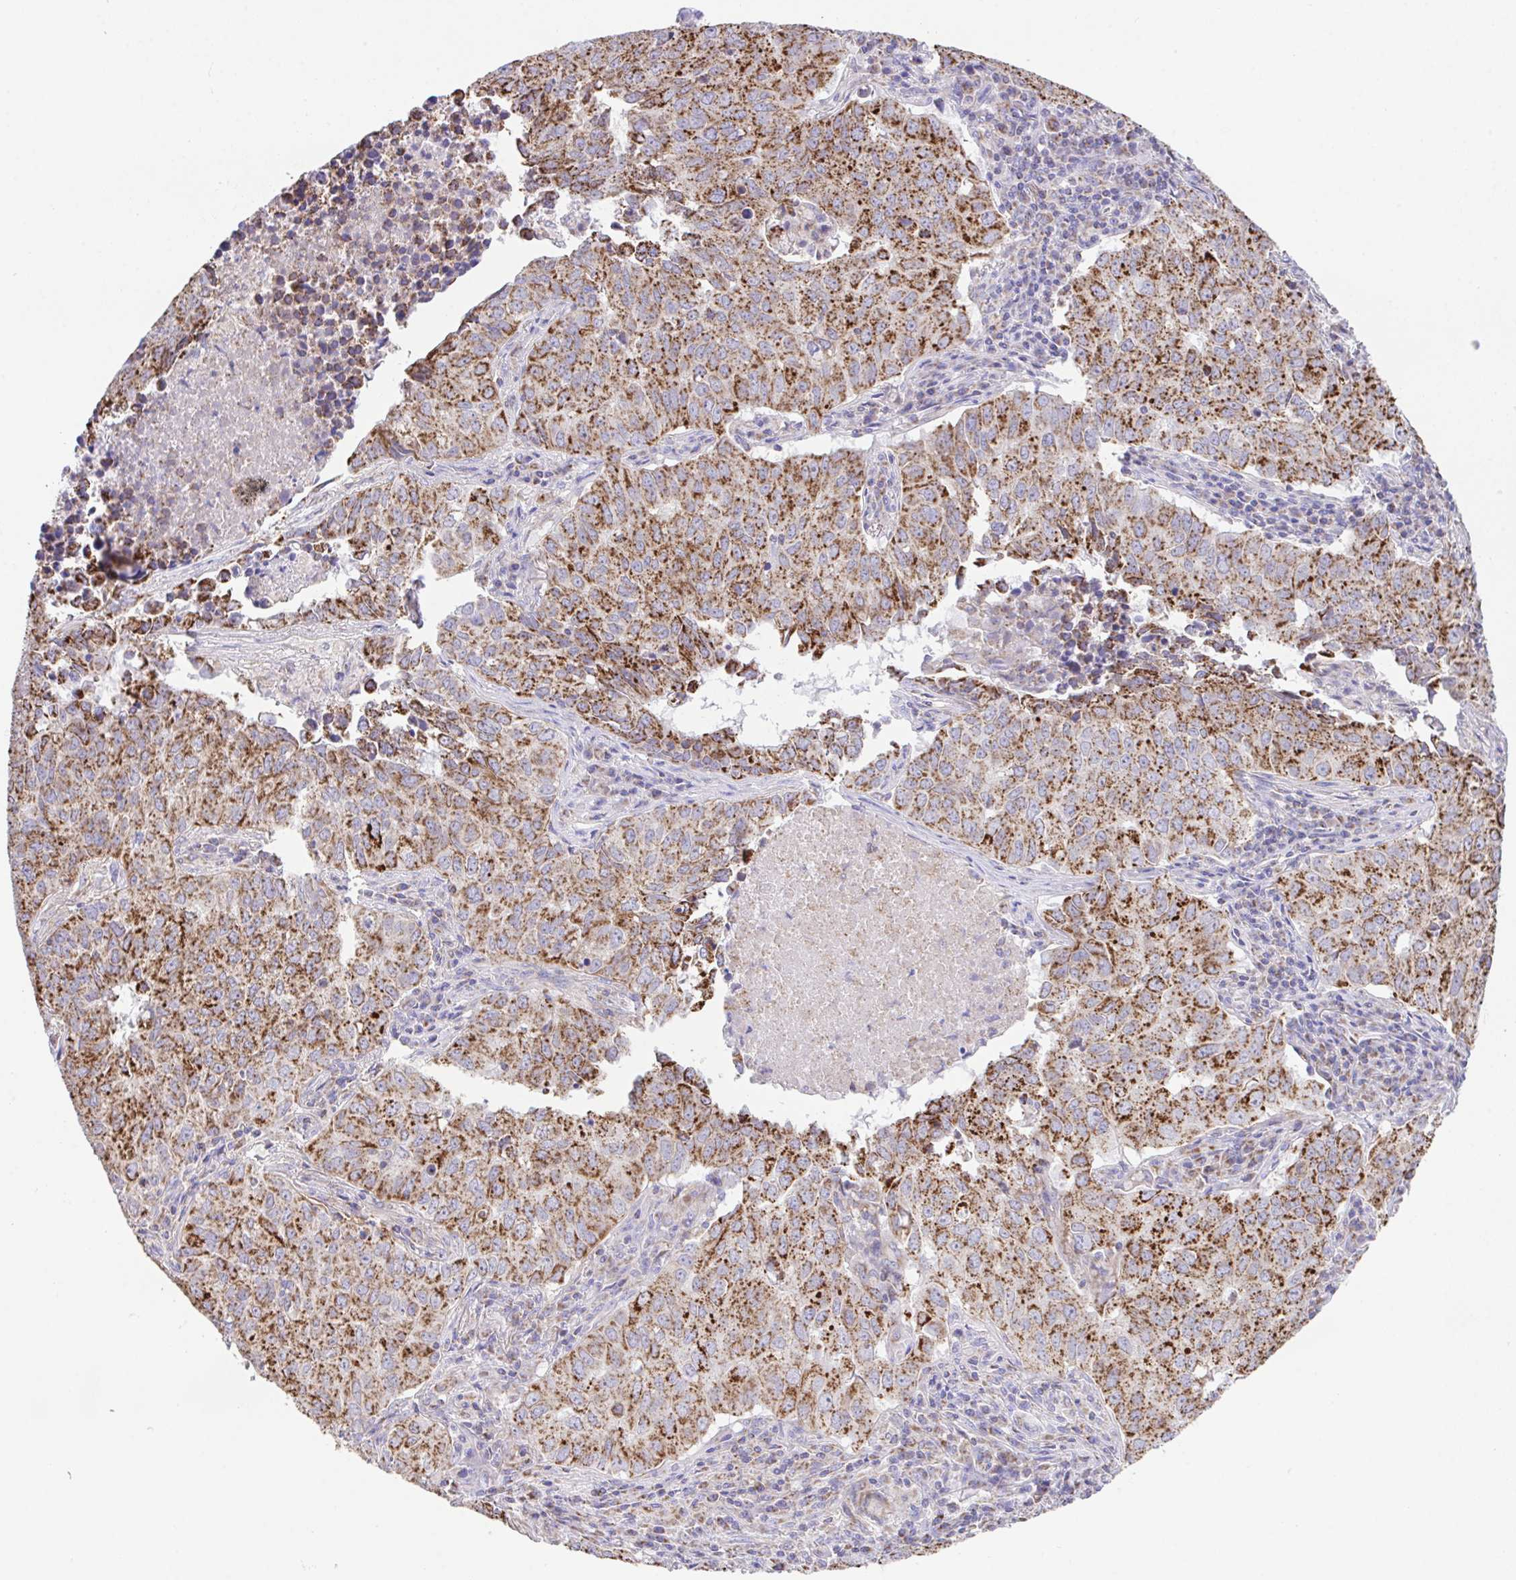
{"staining": {"intensity": "strong", "quantity": ">75%", "location": "cytoplasmic/membranous"}, "tissue": "lung cancer", "cell_type": "Tumor cells", "image_type": "cancer", "snomed": [{"axis": "morphology", "description": "Adenocarcinoma, NOS"}, {"axis": "topography", "description": "Lung"}], "caption": "Lung cancer (adenocarcinoma) was stained to show a protein in brown. There is high levels of strong cytoplasmic/membranous staining in about >75% of tumor cells. Using DAB (3,3'-diaminobenzidine) (brown) and hematoxylin (blue) stains, captured at high magnification using brightfield microscopy.", "gene": "PCMTD2", "patient": {"sex": "female", "age": 50}}